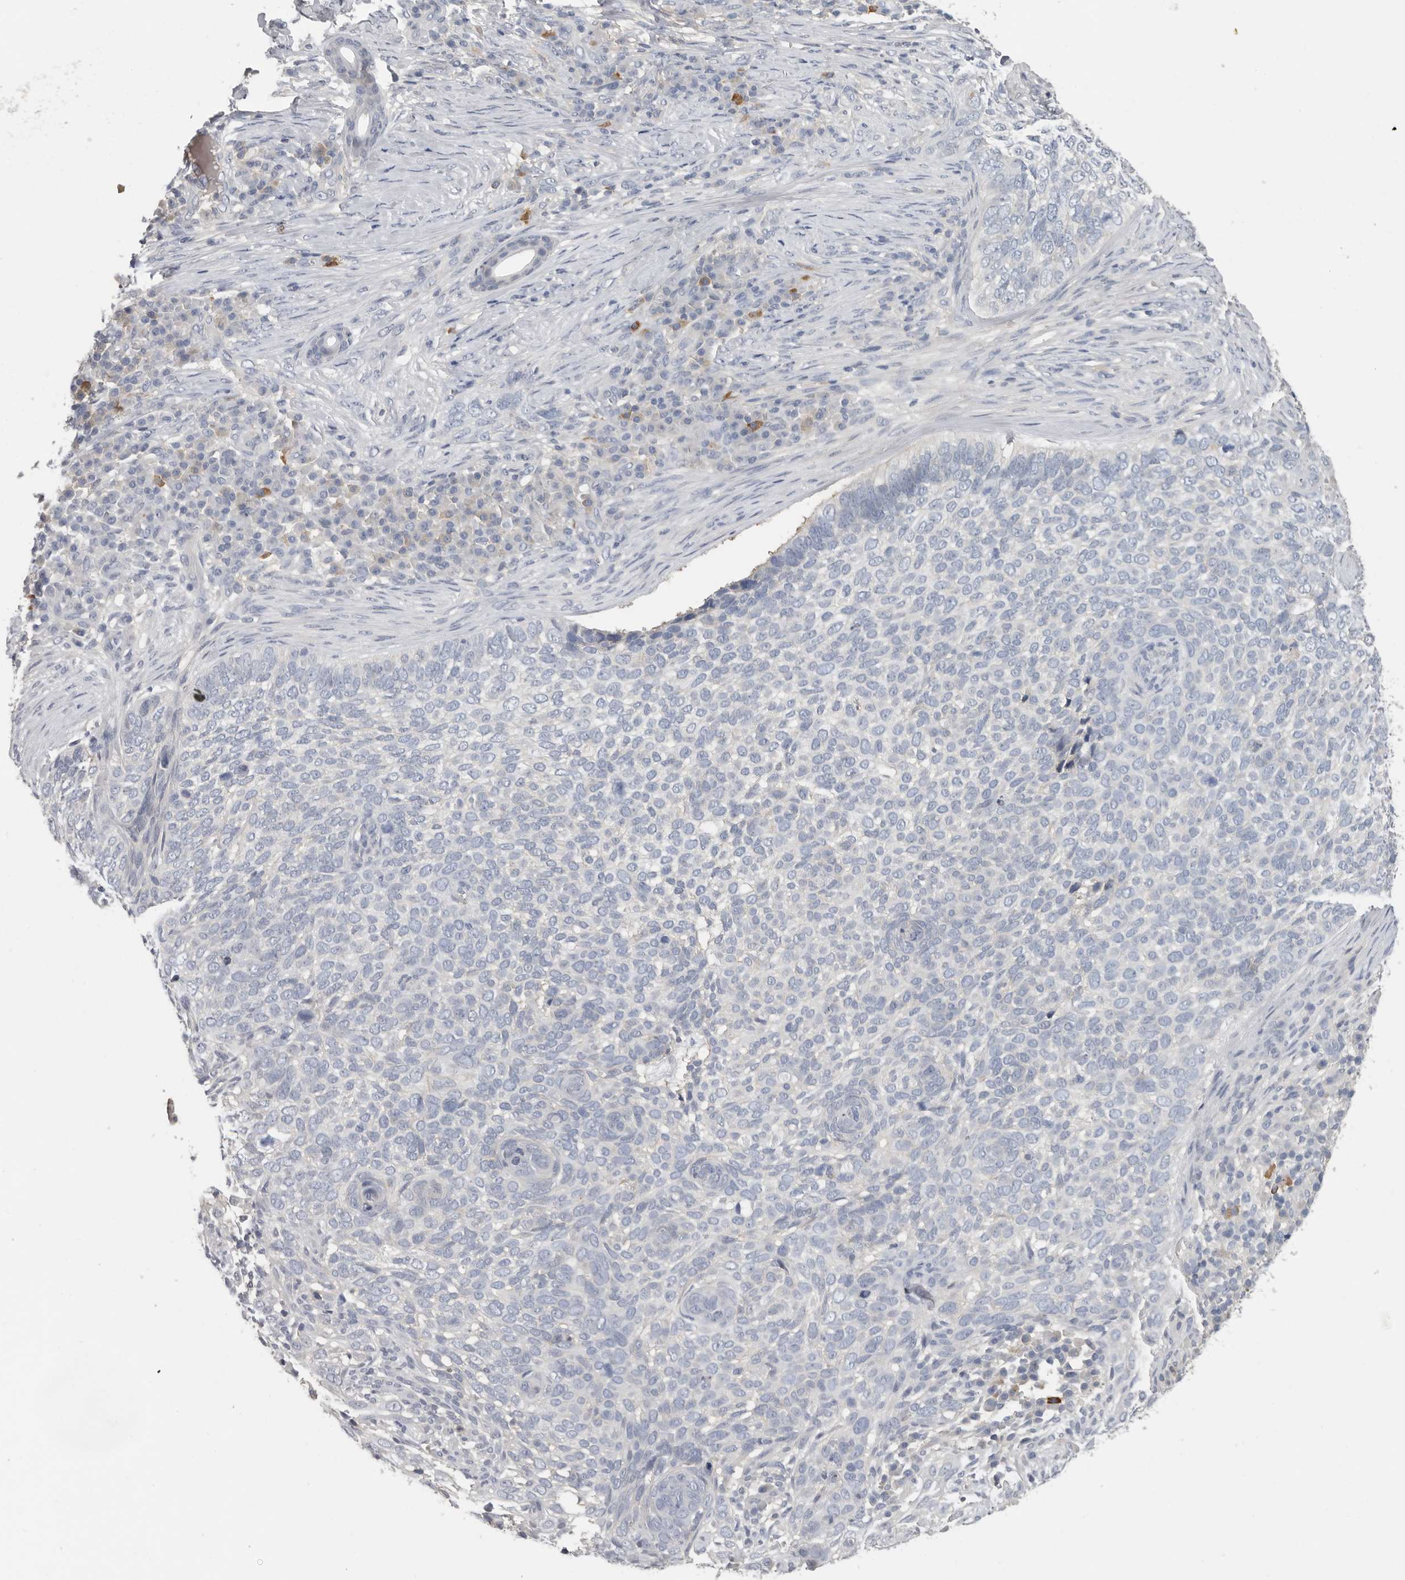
{"staining": {"intensity": "negative", "quantity": "none", "location": "none"}, "tissue": "skin cancer", "cell_type": "Tumor cells", "image_type": "cancer", "snomed": [{"axis": "morphology", "description": "Basal cell carcinoma"}, {"axis": "topography", "description": "Skin"}], "caption": "IHC histopathology image of neoplastic tissue: human basal cell carcinoma (skin) stained with DAB (3,3'-diaminobenzidine) reveals no significant protein expression in tumor cells.", "gene": "WDTC1", "patient": {"sex": "female", "age": 64}}